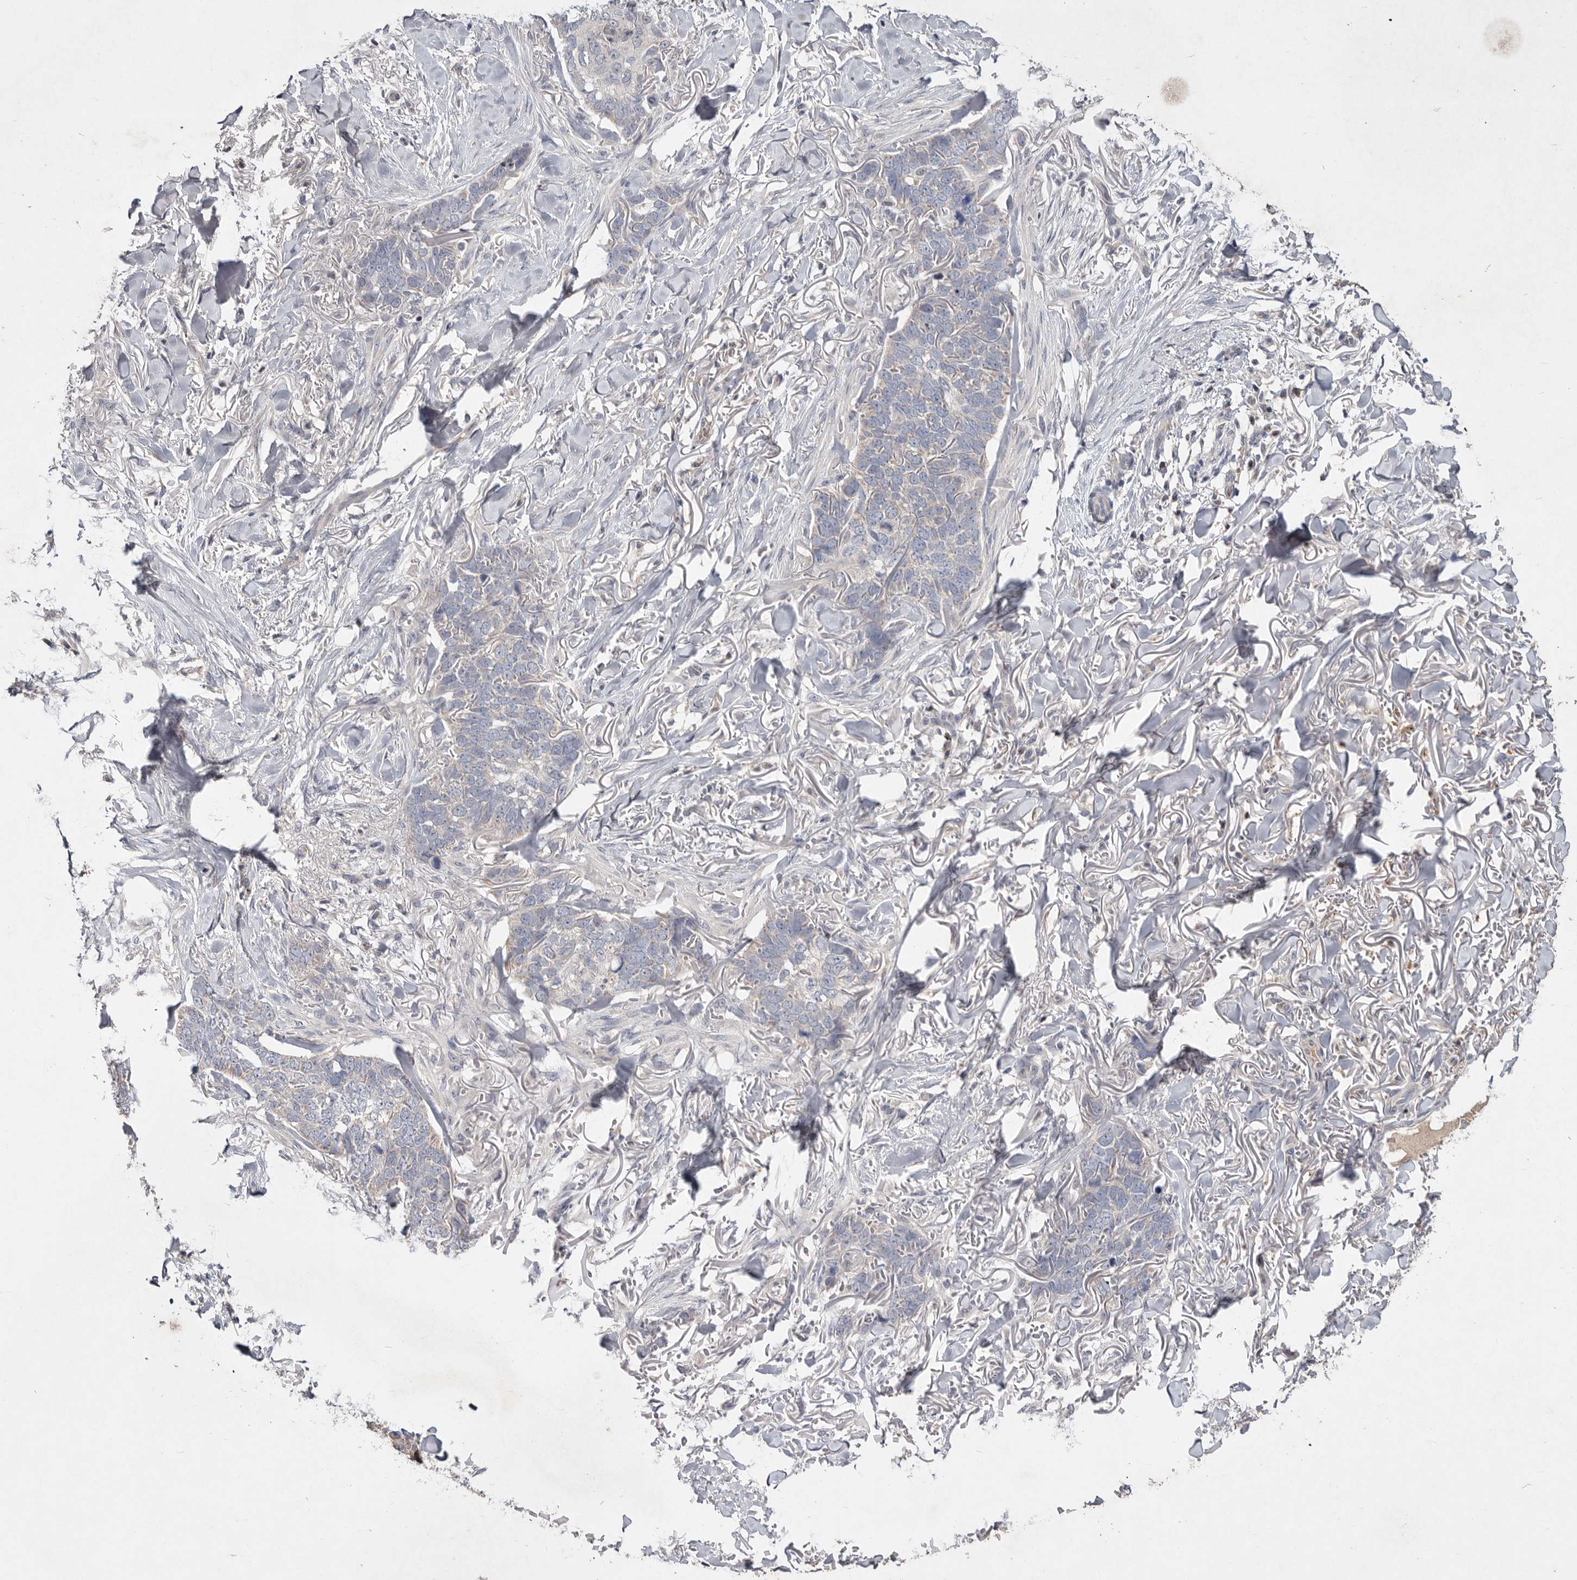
{"staining": {"intensity": "negative", "quantity": "none", "location": "none"}, "tissue": "skin cancer", "cell_type": "Tumor cells", "image_type": "cancer", "snomed": [{"axis": "morphology", "description": "Normal tissue, NOS"}, {"axis": "morphology", "description": "Basal cell carcinoma"}, {"axis": "topography", "description": "Skin"}], "caption": "Immunohistochemical staining of human basal cell carcinoma (skin) demonstrates no significant expression in tumor cells. (DAB (3,3'-diaminobenzidine) immunohistochemistry (IHC) visualized using brightfield microscopy, high magnification).", "gene": "TNFSF14", "patient": {"sex": "male", "age": 77}}